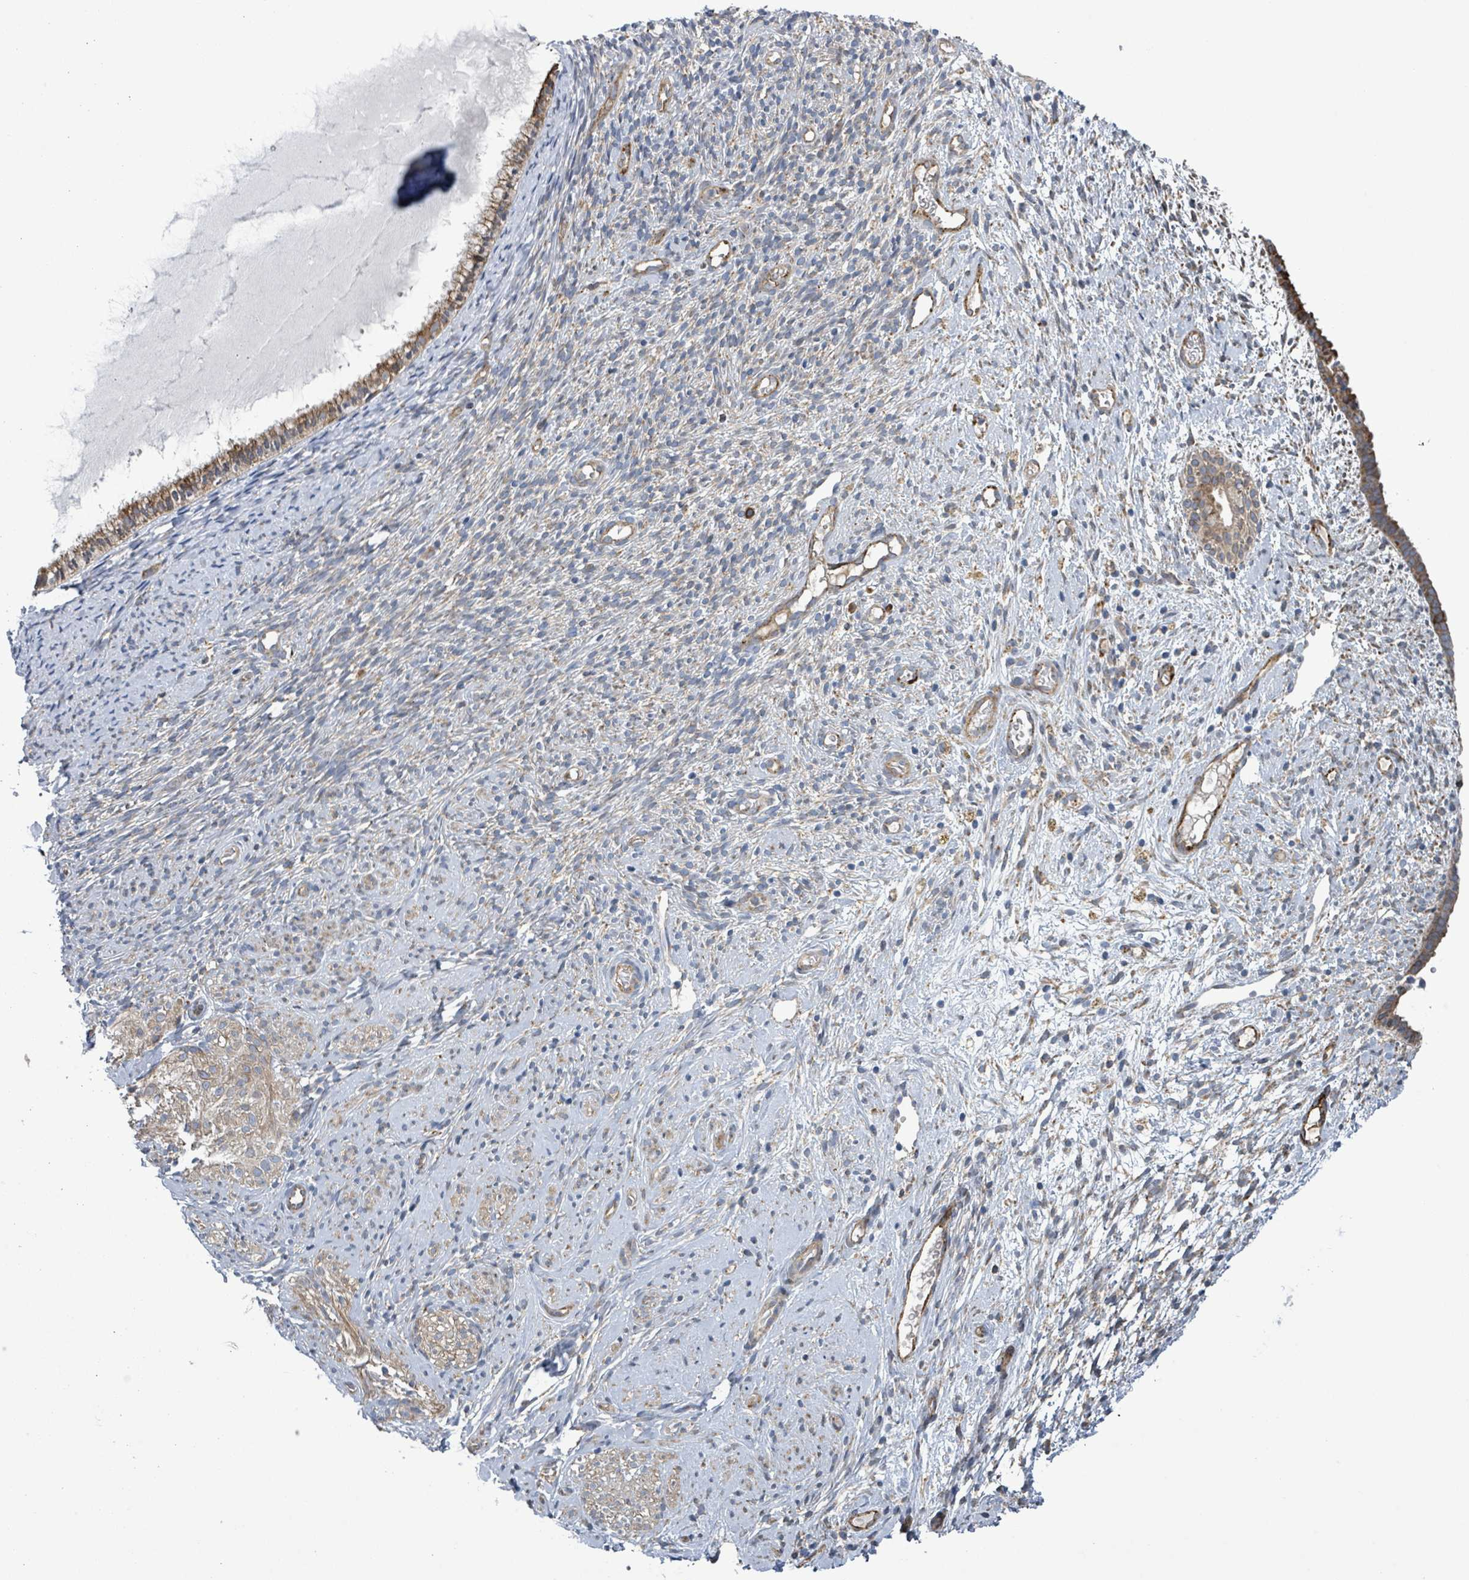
{"staining": {"intensity": "moderate", "quantity": ">75%", "location": "cytoplasmic/membranous"}, "tissue": "cervix", "cell_type": "Glandular cells", "image_type": "normal", "snomed": [{"axis": "morphology", "description": "Normal tissue, NOS"}, {"axis": "topography", "description": "Cervix"}], "caption": "A medium amount of moderate cytoplasmic/membranous positivity is identified in approximately >75% of glandular cells in unremarkable cervix. Nuclei are stained in blue.", "gene": "NOMO1", "patient": {"sex": "female", "age": 76}}